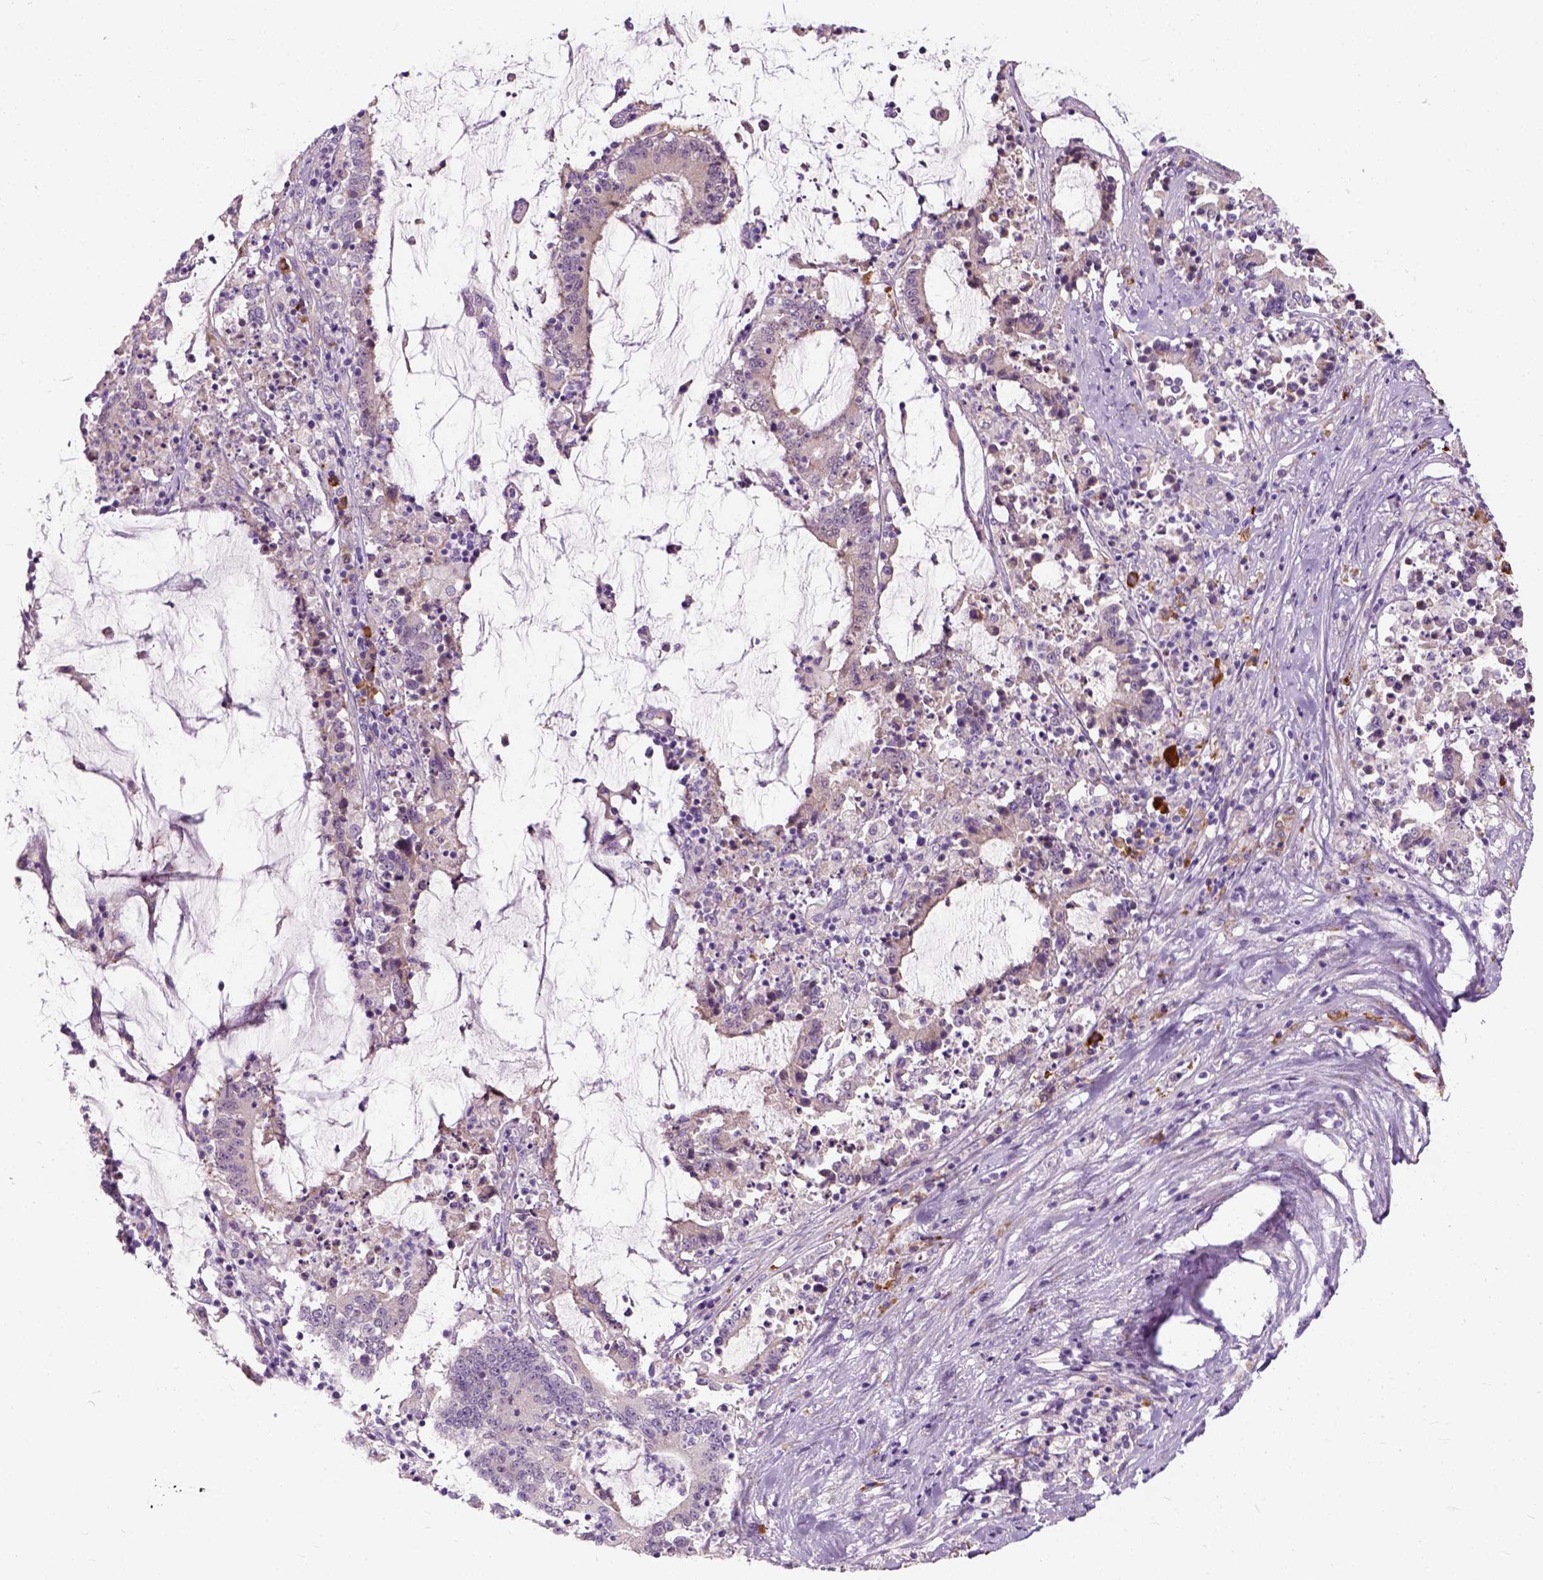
{"staining": {"intensity": "negative", "quantity": "none", "location": "none"}, "tissue": "stomach cancer", "cell_type": "Tumor cells", "image_type": "cancer", "snomed": [{"axis": "morphology", "description": "Adenocarcinoma, NOS"}, {"axis": "topography", "description": "Stomach, upper"}], "caption": "DAB immunohistochemical staining of human stomach cancer (adenocarcinoma) demonstrates no significant expression in tumor cells.", "gene": "TRIM72", "patient": {"sex": "male", "age": 68}}